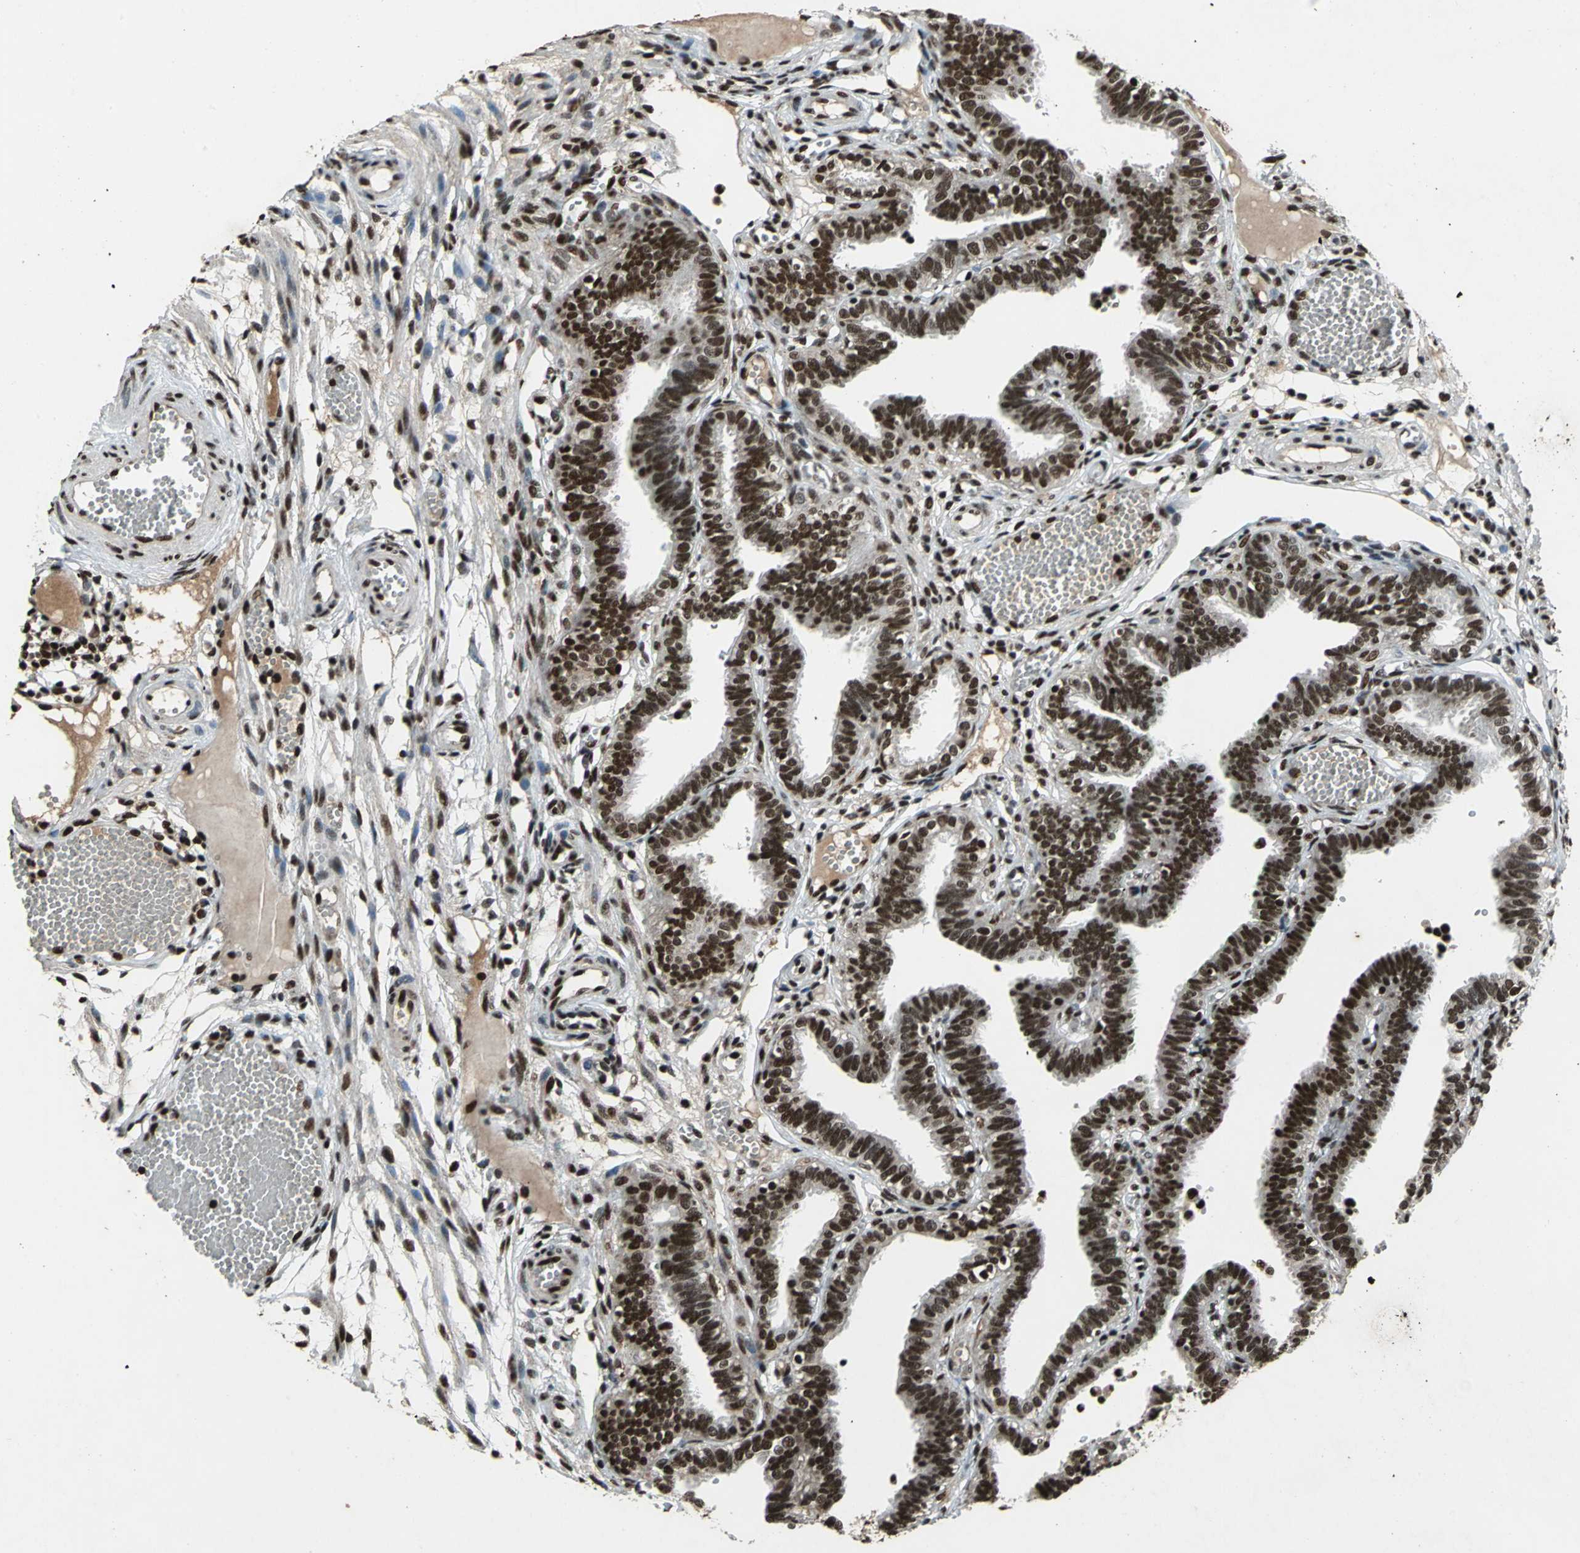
{"staining": {"intensity": "strong", "quantity": ">75%", "location": "nuclear"}, "tissue": "fallopian tube", "cell_type": "Glandular cells", "image_type": "normal", "snomed": [{"axis": "morphology", "description": "Normal tissue, NOS"}, {"axis": "topography", "description": "Fallopian tube"}], "caption": "A high-resolution micrograph shows immunohistochemistry staining of unremarkable fallopian tube, which shows strong nuclear positivity in approximately >75% of glandular cells. Immunohistochemistry (ihc) stains the protein of interest in brown and the nuclei are stained blue.", "gene": "MTA2", "patient": {"sex": "female", "age": 29}}